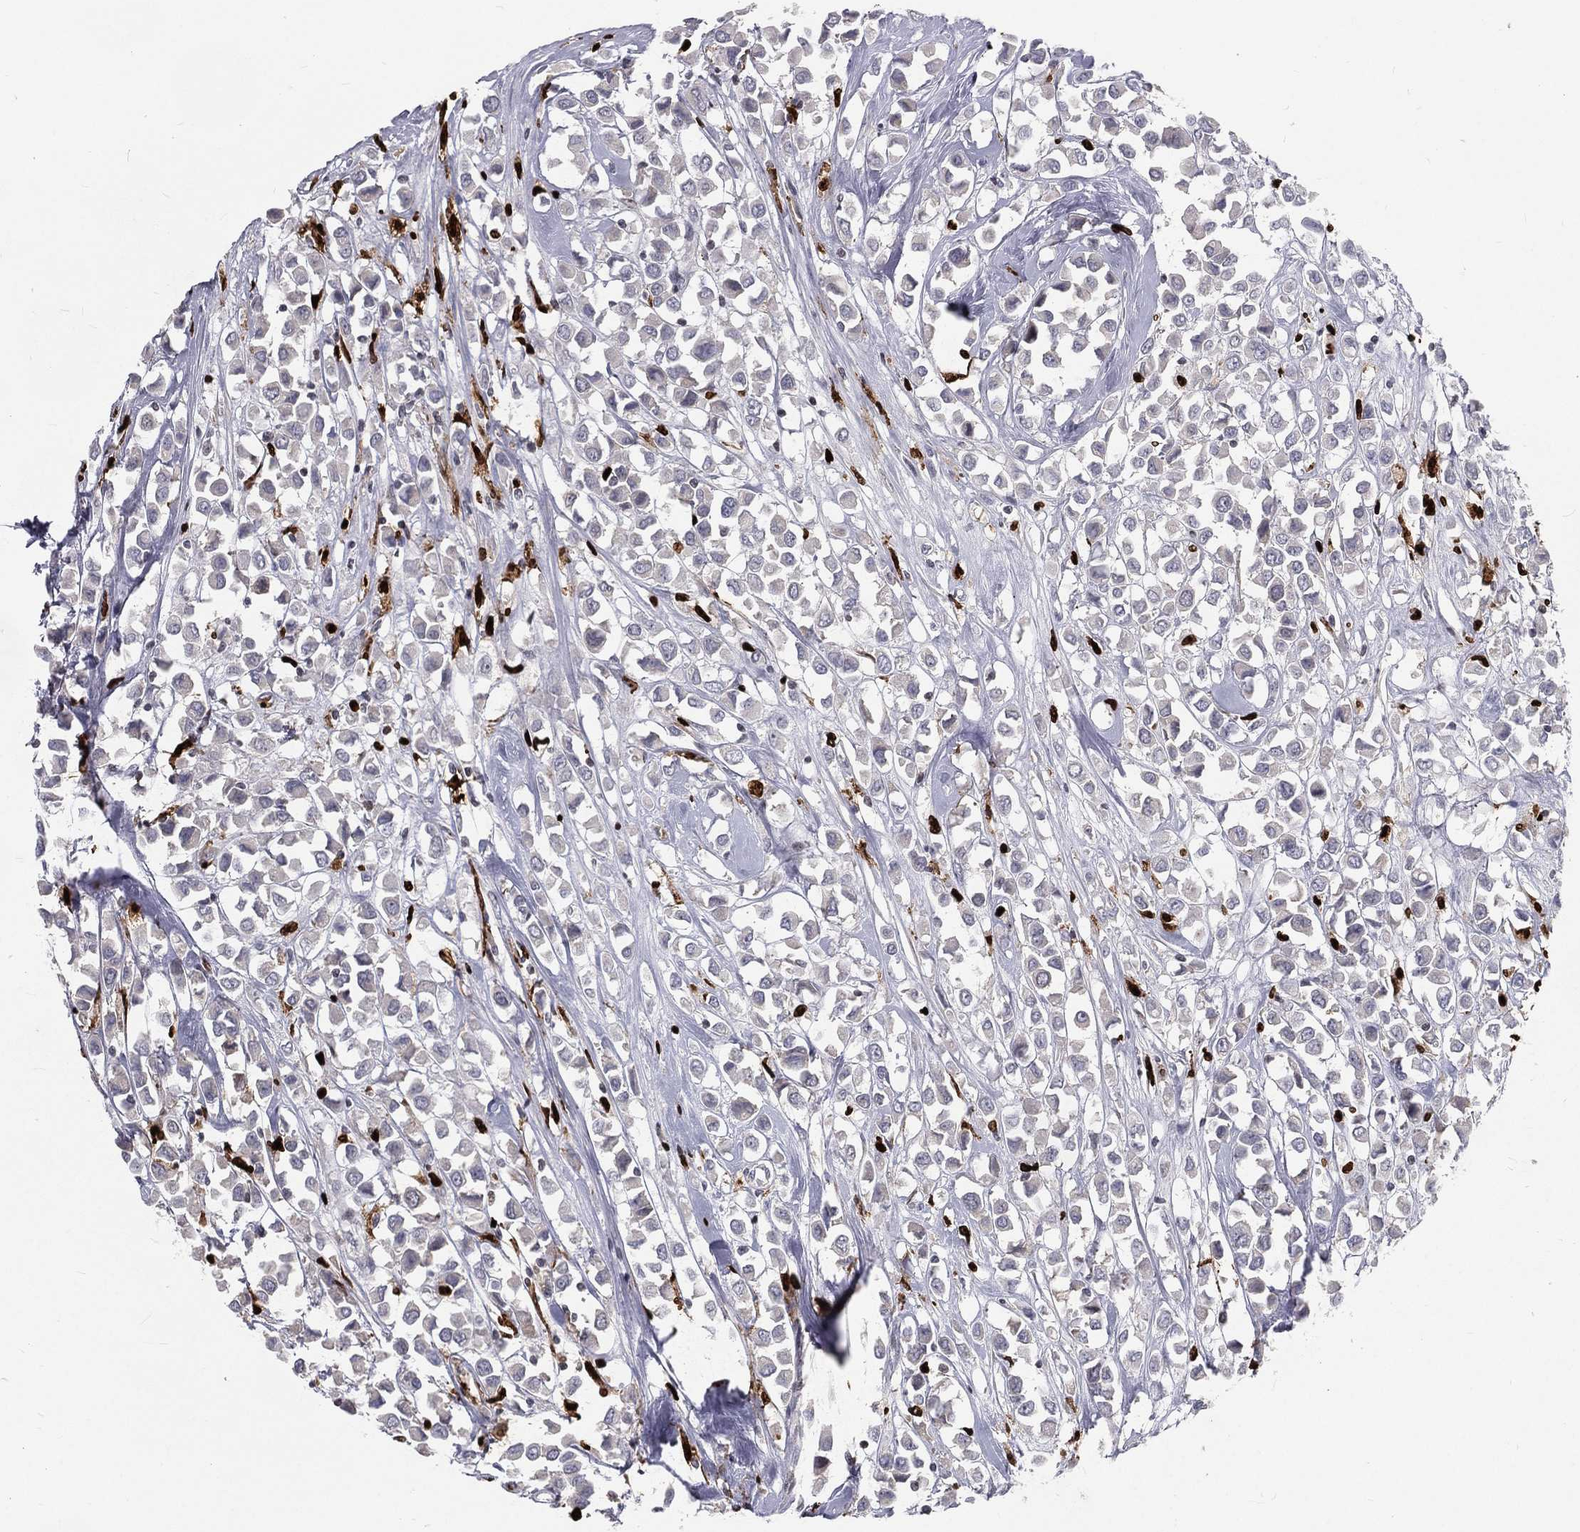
{"staining": {"intensity": "negative", "quantity": "none", "location": "none"}, "tissue": "breast cancer", "cell_type": "Tumor cells", "image_type": "cancer", "snomed": [{"axis": "morphology", "description": "Duct carcinoma"}, {"axis": "topography", "description": "Breast"}], "caption": "A high-resolution image shows immunohistochemistry (IHC) staining of breast cancer, which shows no significant positivity in tumor cells.", "gene": "MNDA", "patient": {"sex": "female", "age": 61}}